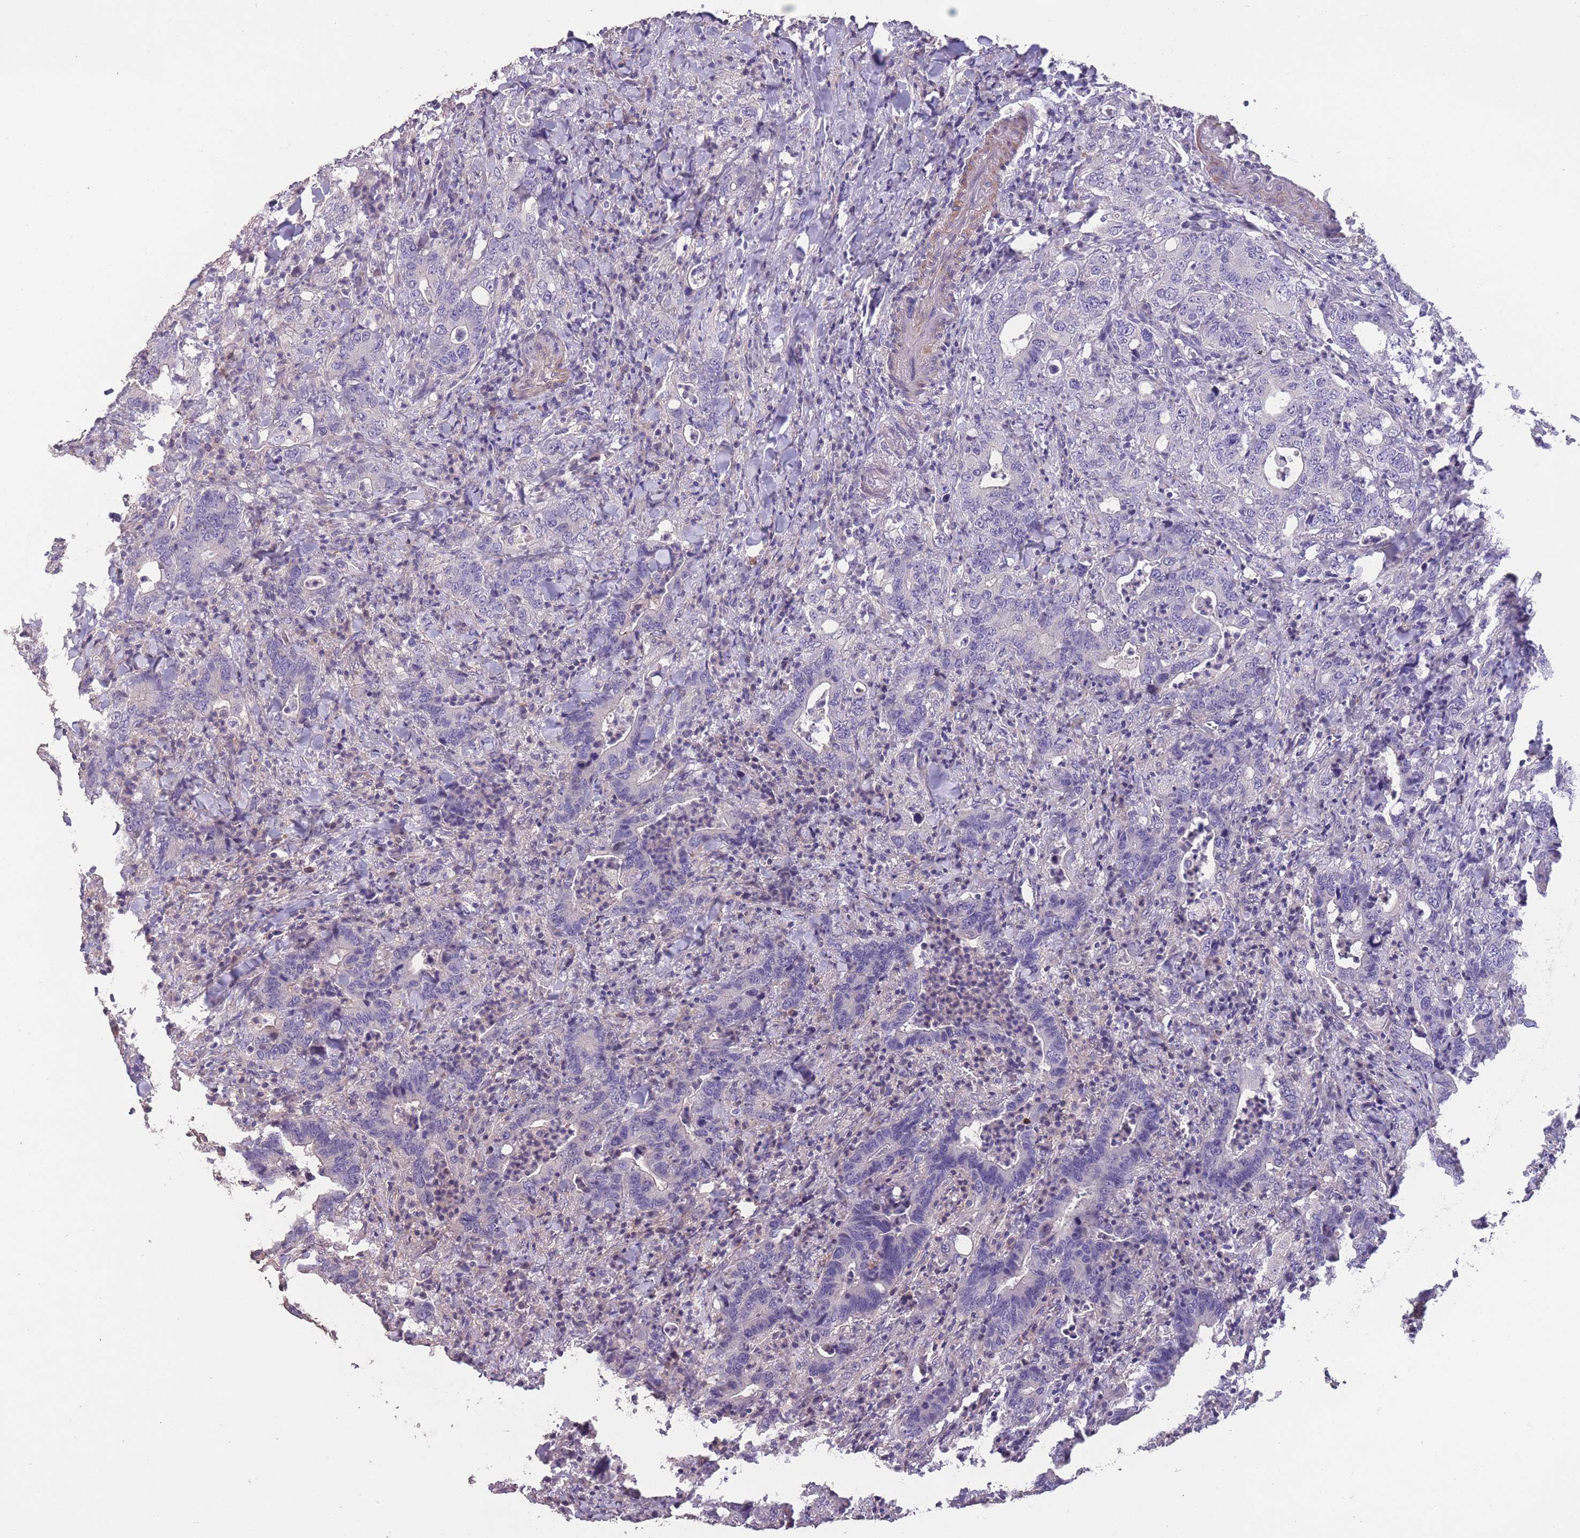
{"staining": {"intensity": "negative", "quantity": "none", "location": "none"}, "tissue": "colorectal cancer", "cell_type": "Tumor cells", "image_type": "cancer", "snomed": [{"axis": "morphology", "description": "Adenocarcinoma, NOS"}, {"axis": "topography", "description": "Colon"}], "caption": "DAB immunohistochemical staining of human colorectal adenocarcinoma exhibits no significant expression in tumor cells.", "gene": "RSPH10B", "patient": {"sex": "female", "age": 75}}